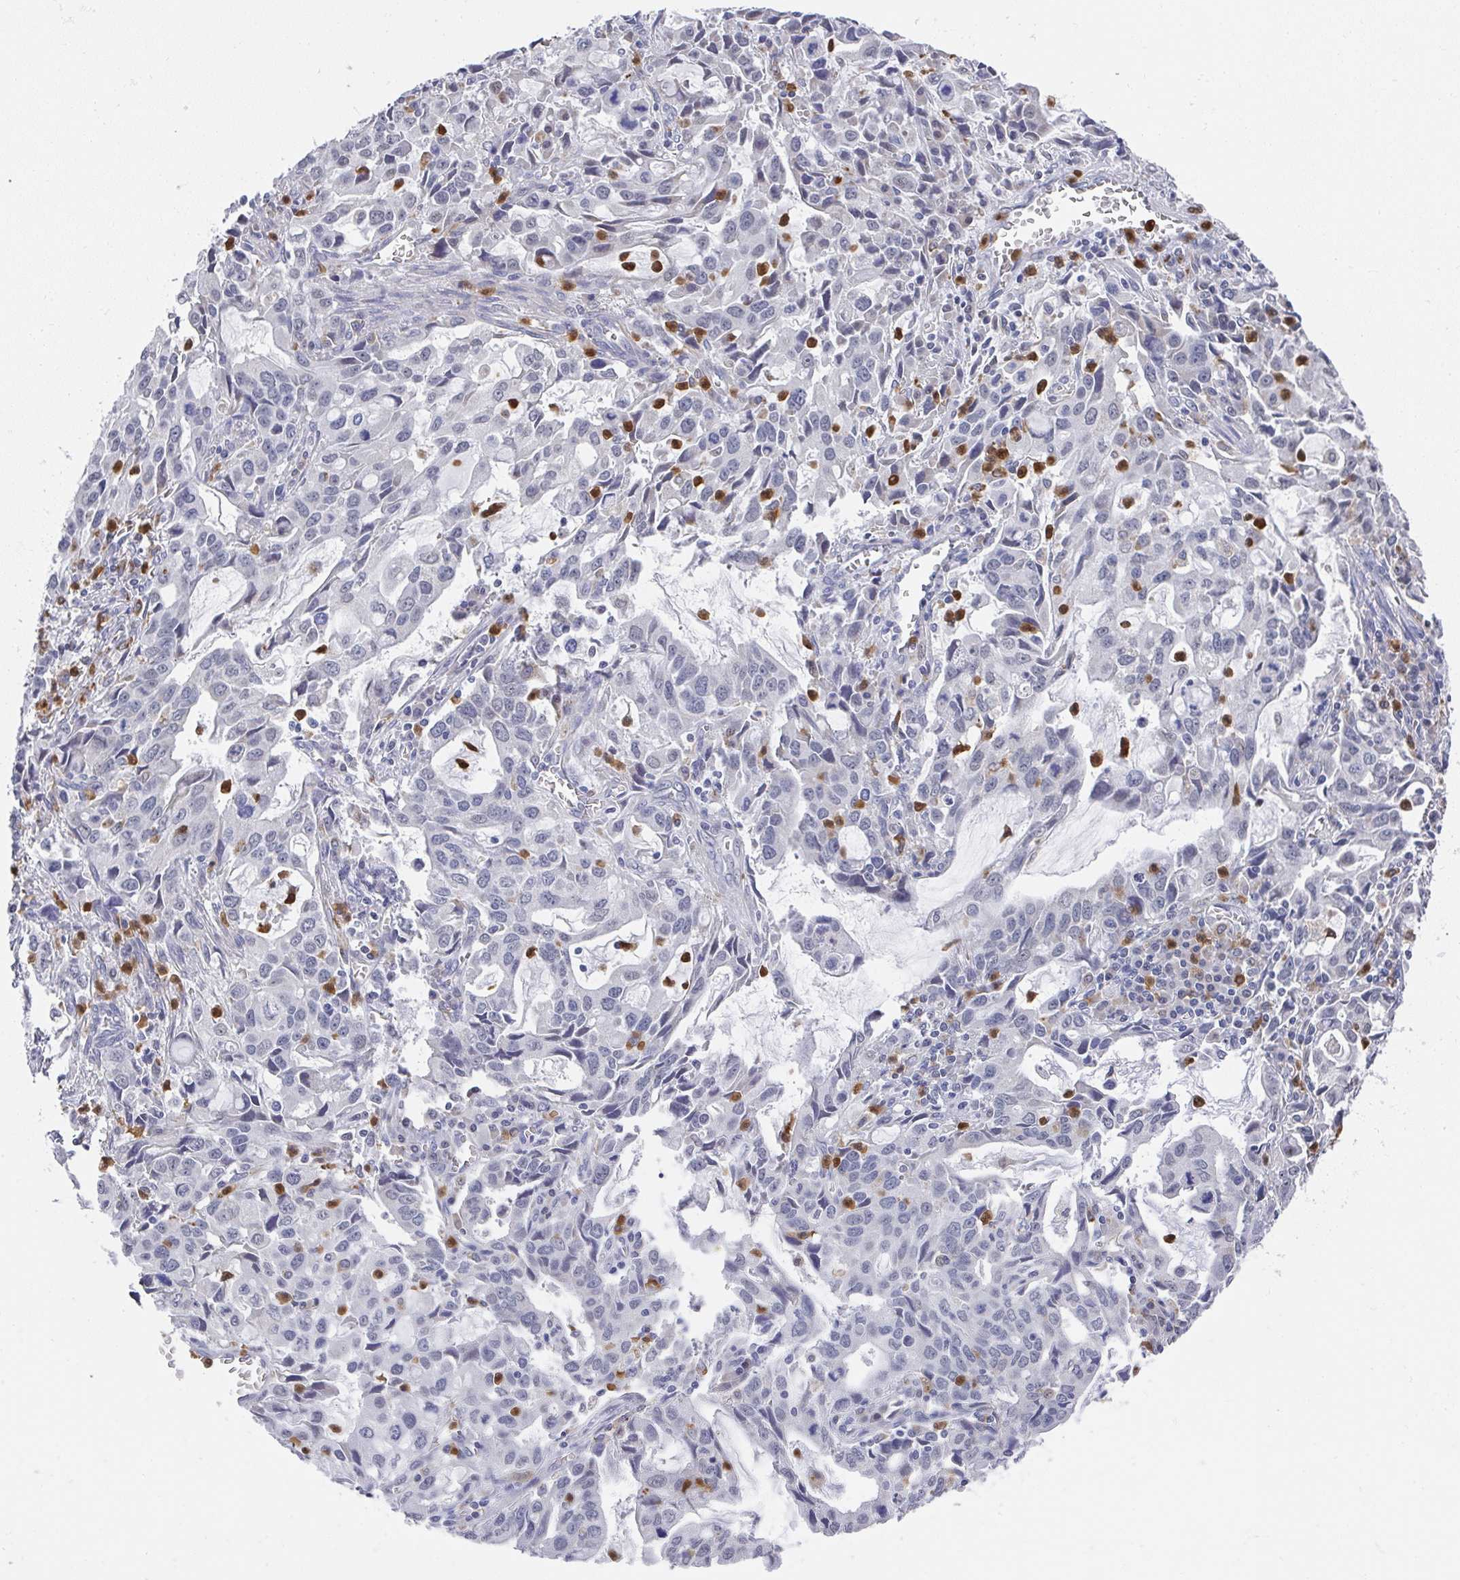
{"staining": {"intensity": "negative", "quantity": "none", "location": "none"}, "tissue": "stomach cancer", "cell_type": "Tumor cells", "image_type": "cancer", "snomed": [{"axis": "morphology", "description": "Adenocarcinoma, NOS"}, {"axis": "topography", "description": "Stomach, upper"}], "caption": "IHC of stomach cancer (adenocarcinoma) shows no expression in tumor cells.", "gene": "NCF1", "patient": {"sex": "male", "age": 85}}